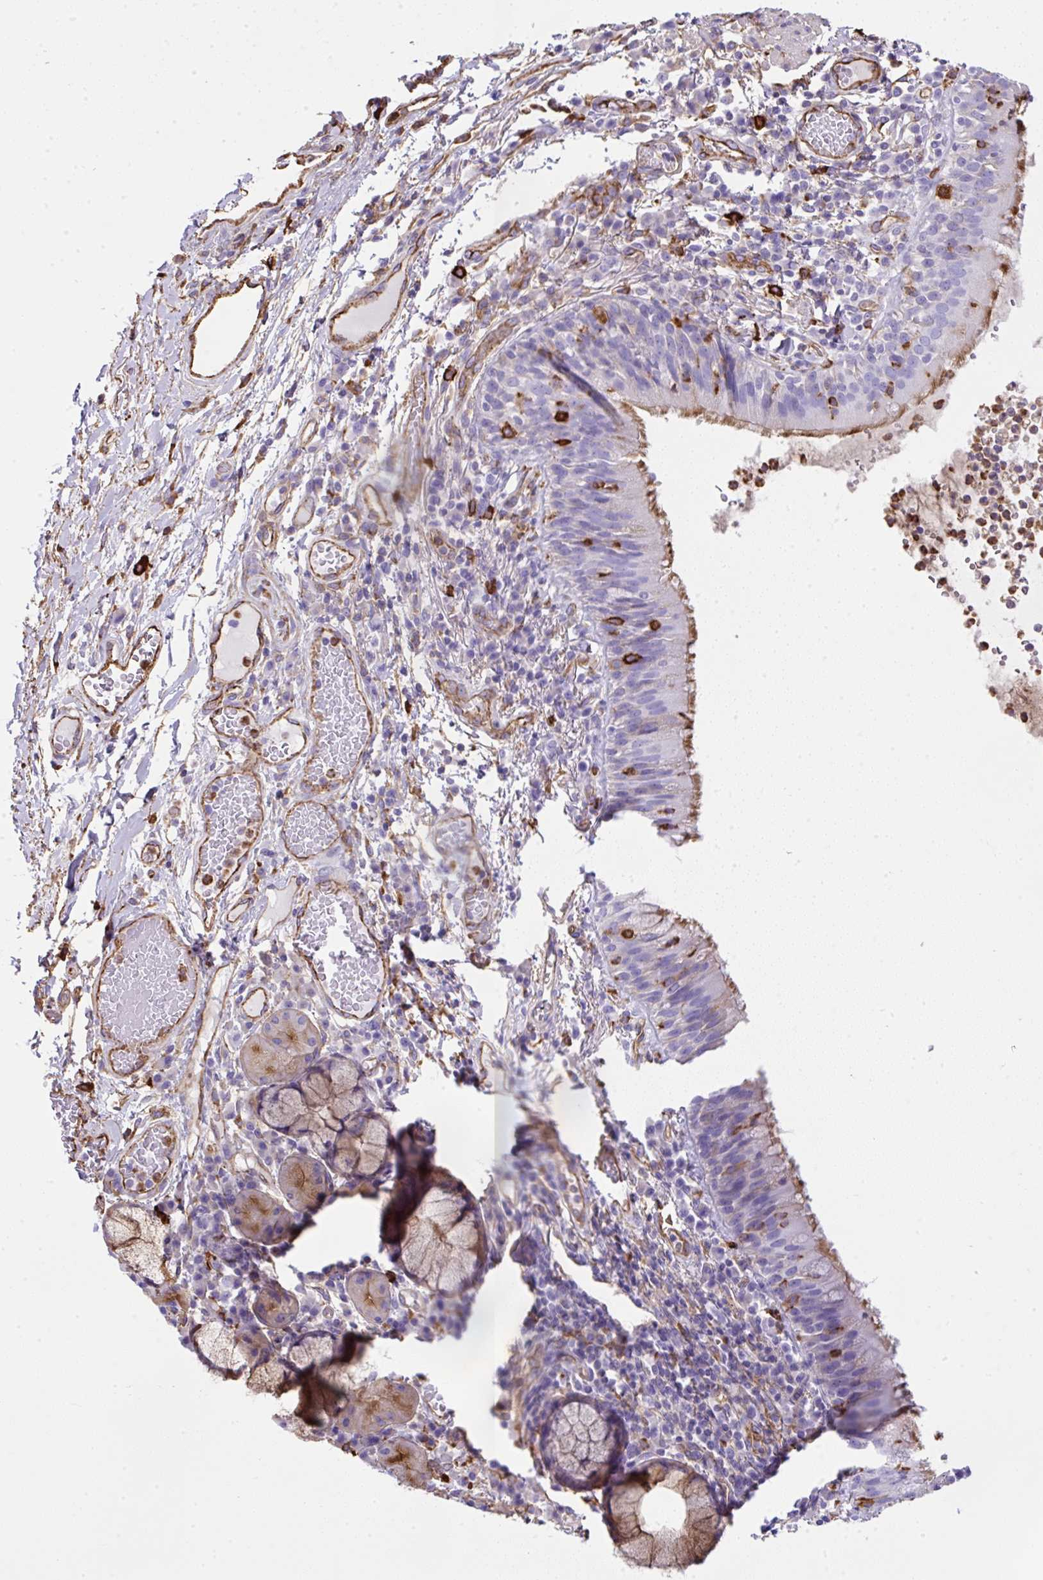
{"staining": {"intensity": "moderate", "quantity": ">75%", "location": "cytoplasmic/membranous"}, "tissue": "bronchus", "cell_type": "Respiratory epithelial cells", "image_type": "normal", "snomed": [{"axis": "morphology", "description": "Normal tissue, NOS"}, {"axis": "topography", "description": "Cartilage tissue"}, {"axis": "topography", "description": "Bronchus"}], "caption": "DAB (3,3'-diaminobenzidine) immunohistochemical staining of benign bronchus reveals moderate cytoplasmic/membranous protein staining in about >75% of respiratory epithelial cells. Immunohistochemistry stains the protein in brown and the nuclei are stained blue.", "gene": "MAGEB5", "patient": {"sex": "male", "age": 56}}